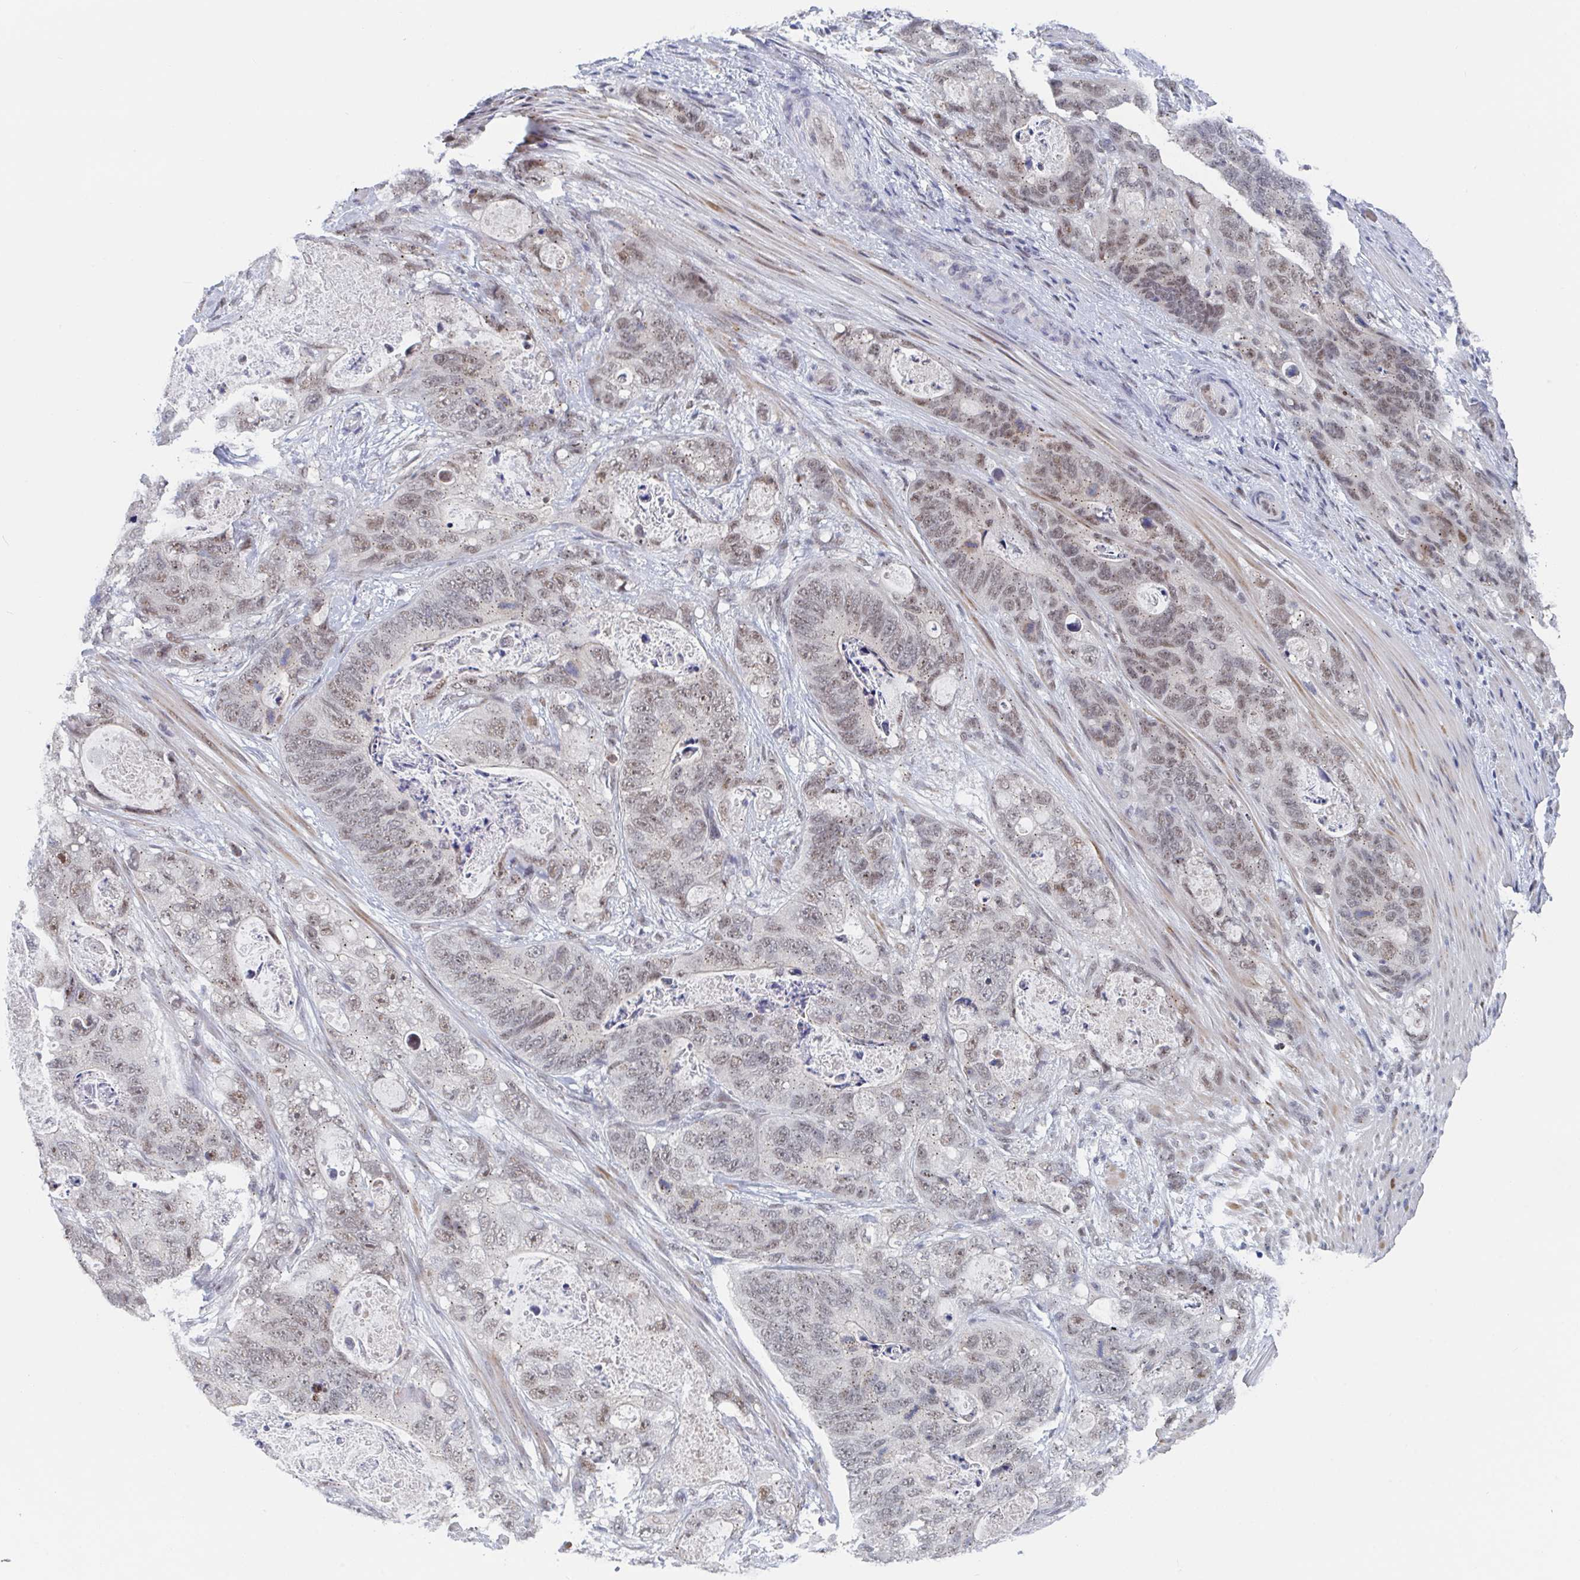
{"staining": {"intensity": "moderate", "quantity": "25%-75%", "location": "nuclear"}, "tissue": "stomach cancer", "cell_type": "Tumor cells", "image_type": "cancer", "snomed": [{"axis": "morphology", "description": "Normal tissue, NOS"}, {"axis": "morphology", "description": "Adenocarcinoma, NOS"}, {"axis": "topography", "description": "Stomach"}], "caption": "Immunohistochemical staining of human stomach adenocarcinoma reveals medium levels of moderate nuclear protein staining in about 25%-75% of tumor cells. The protein is shown in brown color, while the nuclei are stained blue.", "gene": "RNF212", "patient": {"sex": "female", "age": 89}}